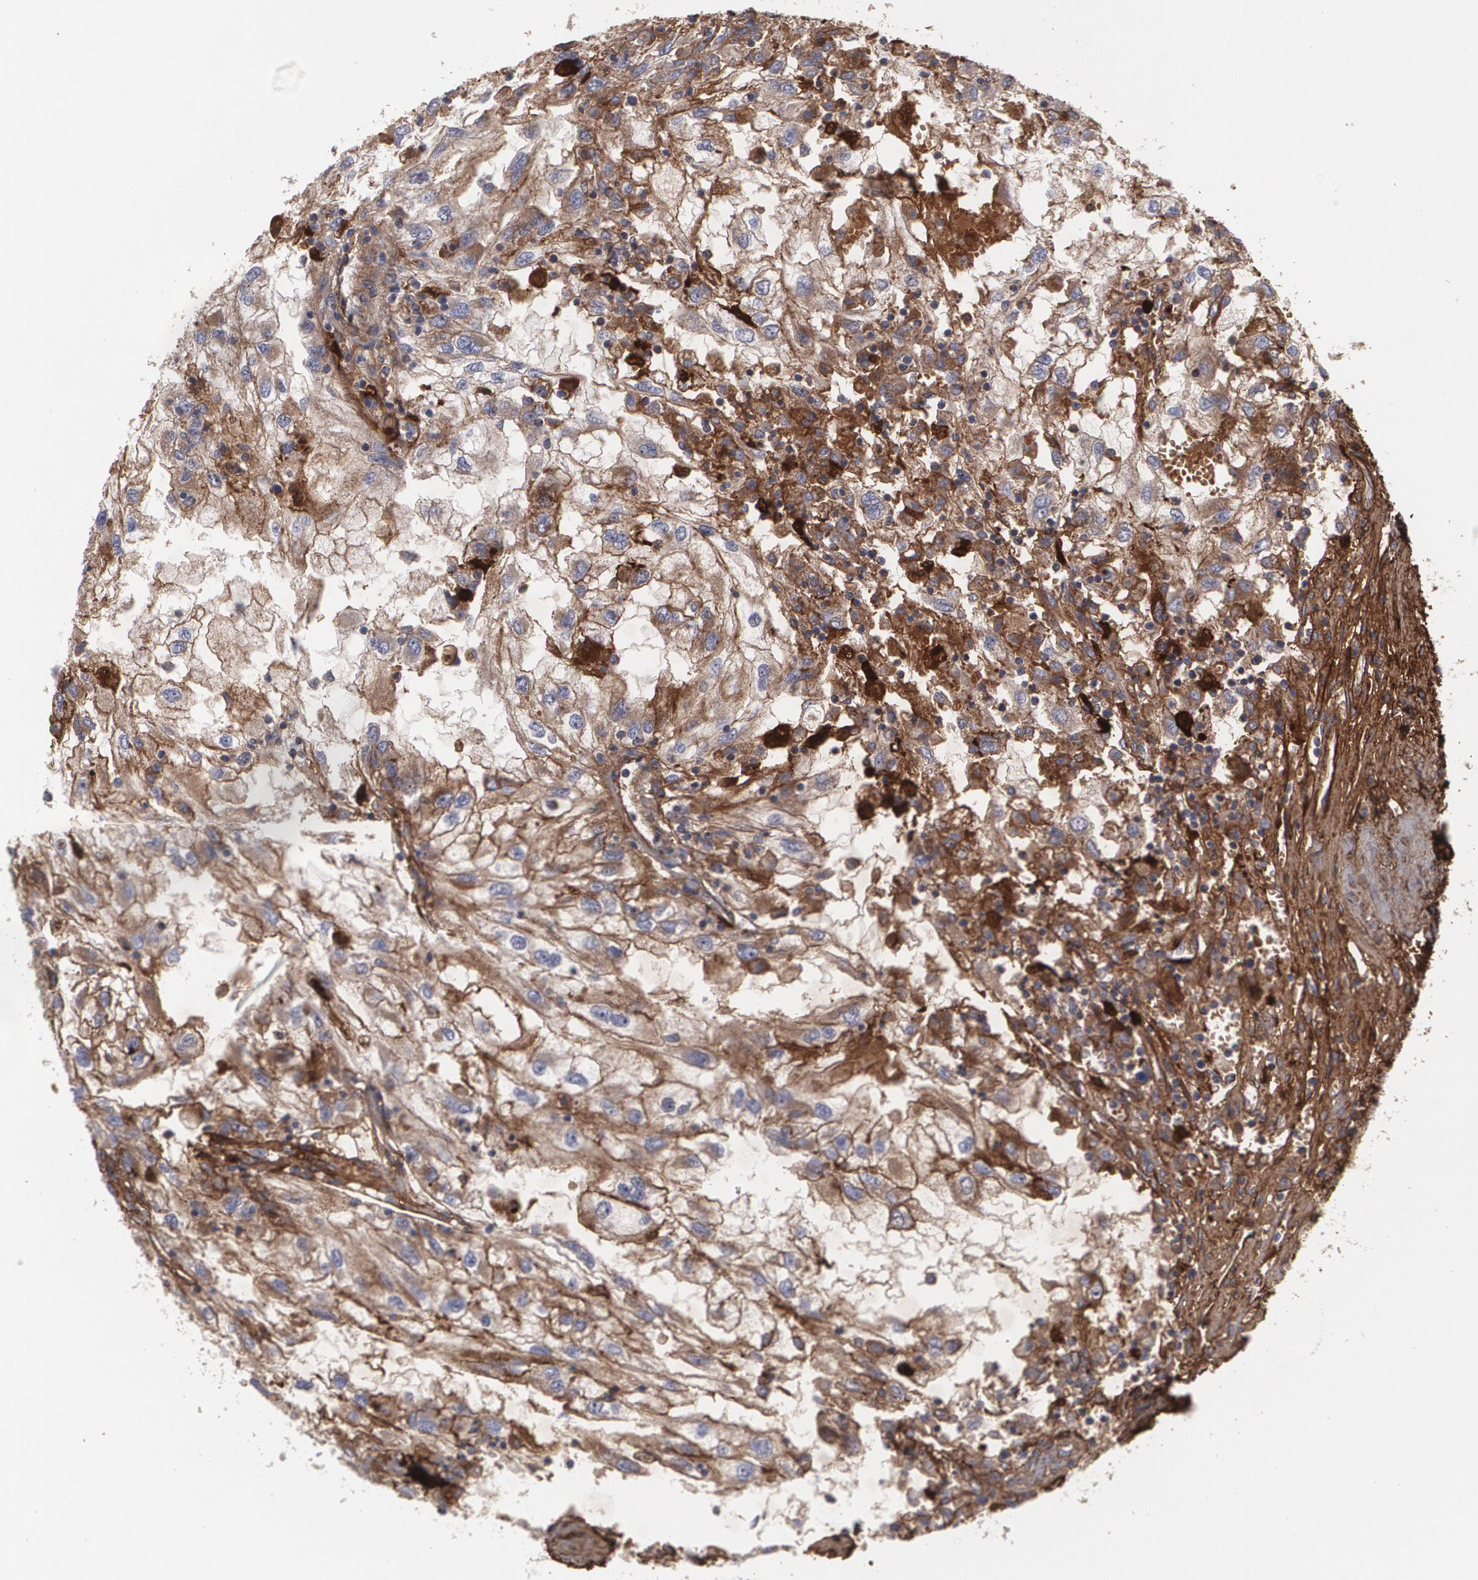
{"staining": {"intensity": "strong", "quantity": ">75%", "location": "cytoplasmic/membranous"}, "tissue": "renal cancer", "cell_type": "Tumor cells", "image_type": "cancer", "snomed": [{"axis": "morphology", "description": "Adenocarcinoma, uncertain malignant potential"}, {"axis": "topography", "description": "Kidney"}], "caption": "A brown stain labels strong cytoplasmic/membranous staining of a protein in human renal cancer tumor cells.", "gene": "FBLN1", "patient": {"sex": "male", "age": 63}}